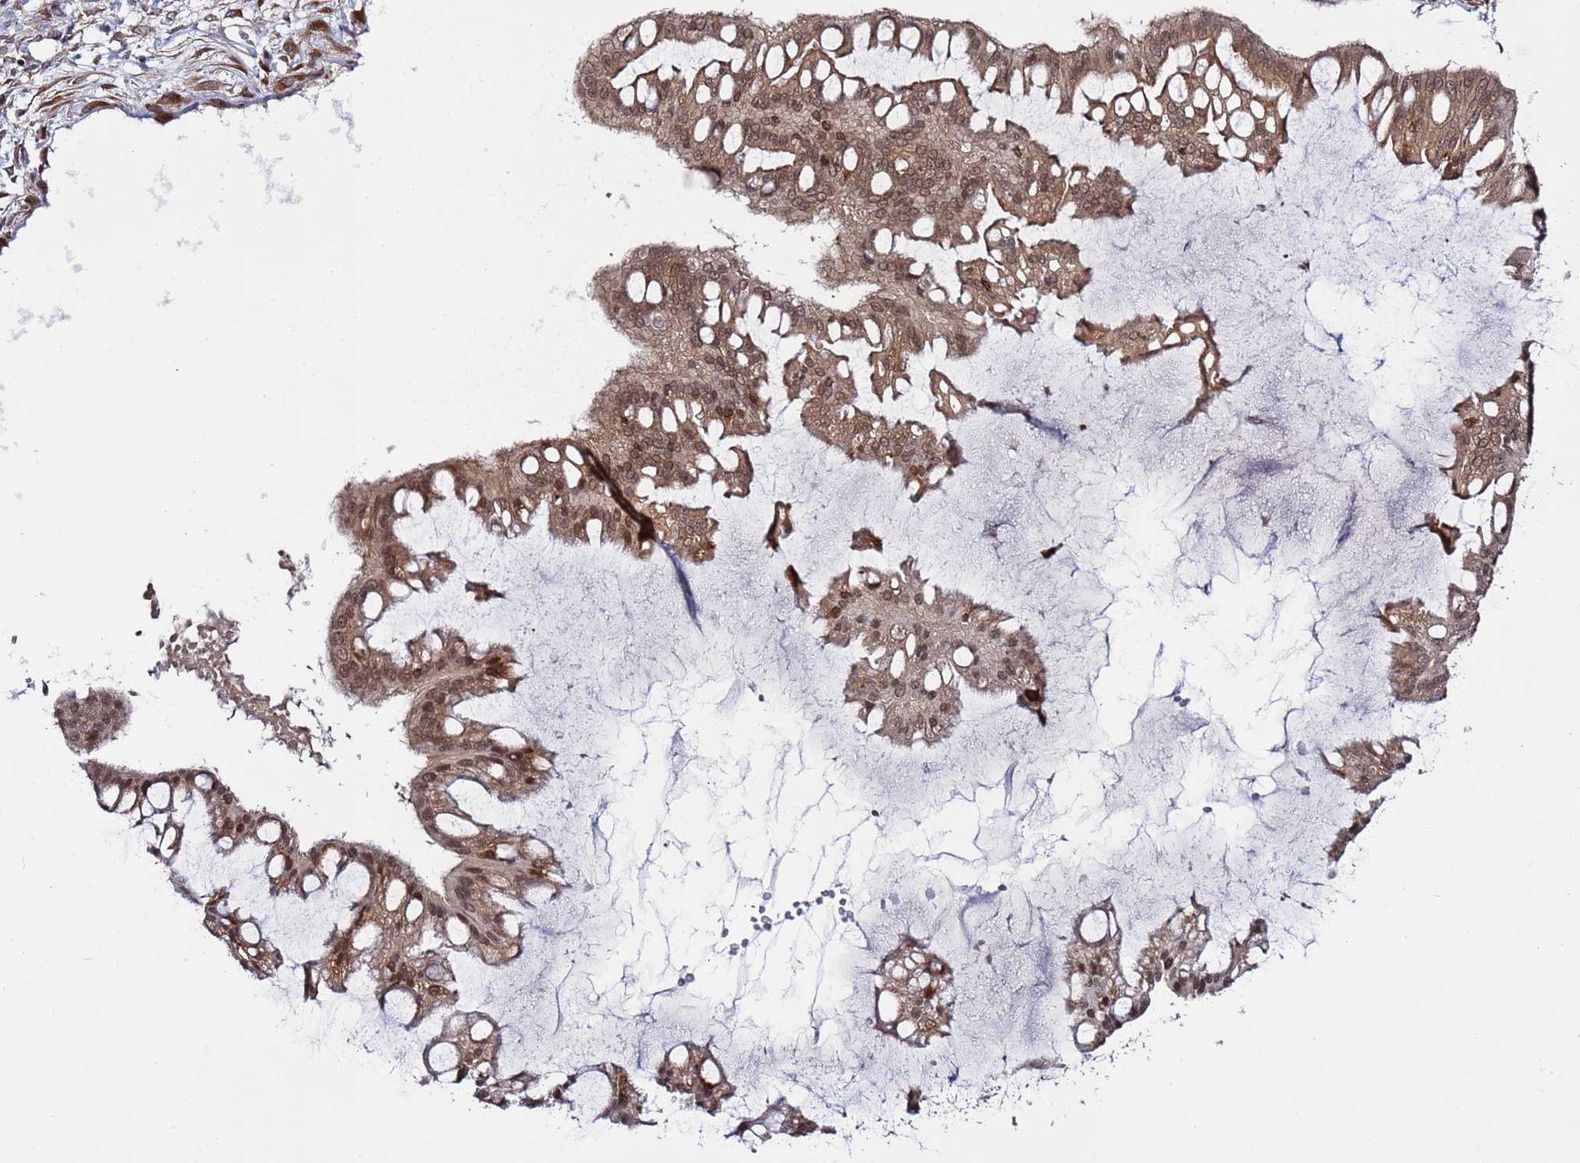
{"staining": {"intensity": "moderate", "quantity": ">75%", "location": "cytoplasmic/membranous,nuclear"}, "tissue": "ovarian cancer", "cell_type": "Tumor cells", "image_type": "cancer", "snomed": [{"axis": "morphology", "description": "Cystadenocarcinoma, mucinous, NOS"}, {"axis": "topography", "description": "Ovary"}], "caption": "Tumor cells exhibit medium levels of moderate cytoplasmic/membranous and nuclear staining in approximately >75% of cells in ovarian cancer.", "gene": "POLR2D", "patient": {"sex": "female", "age": 73}}